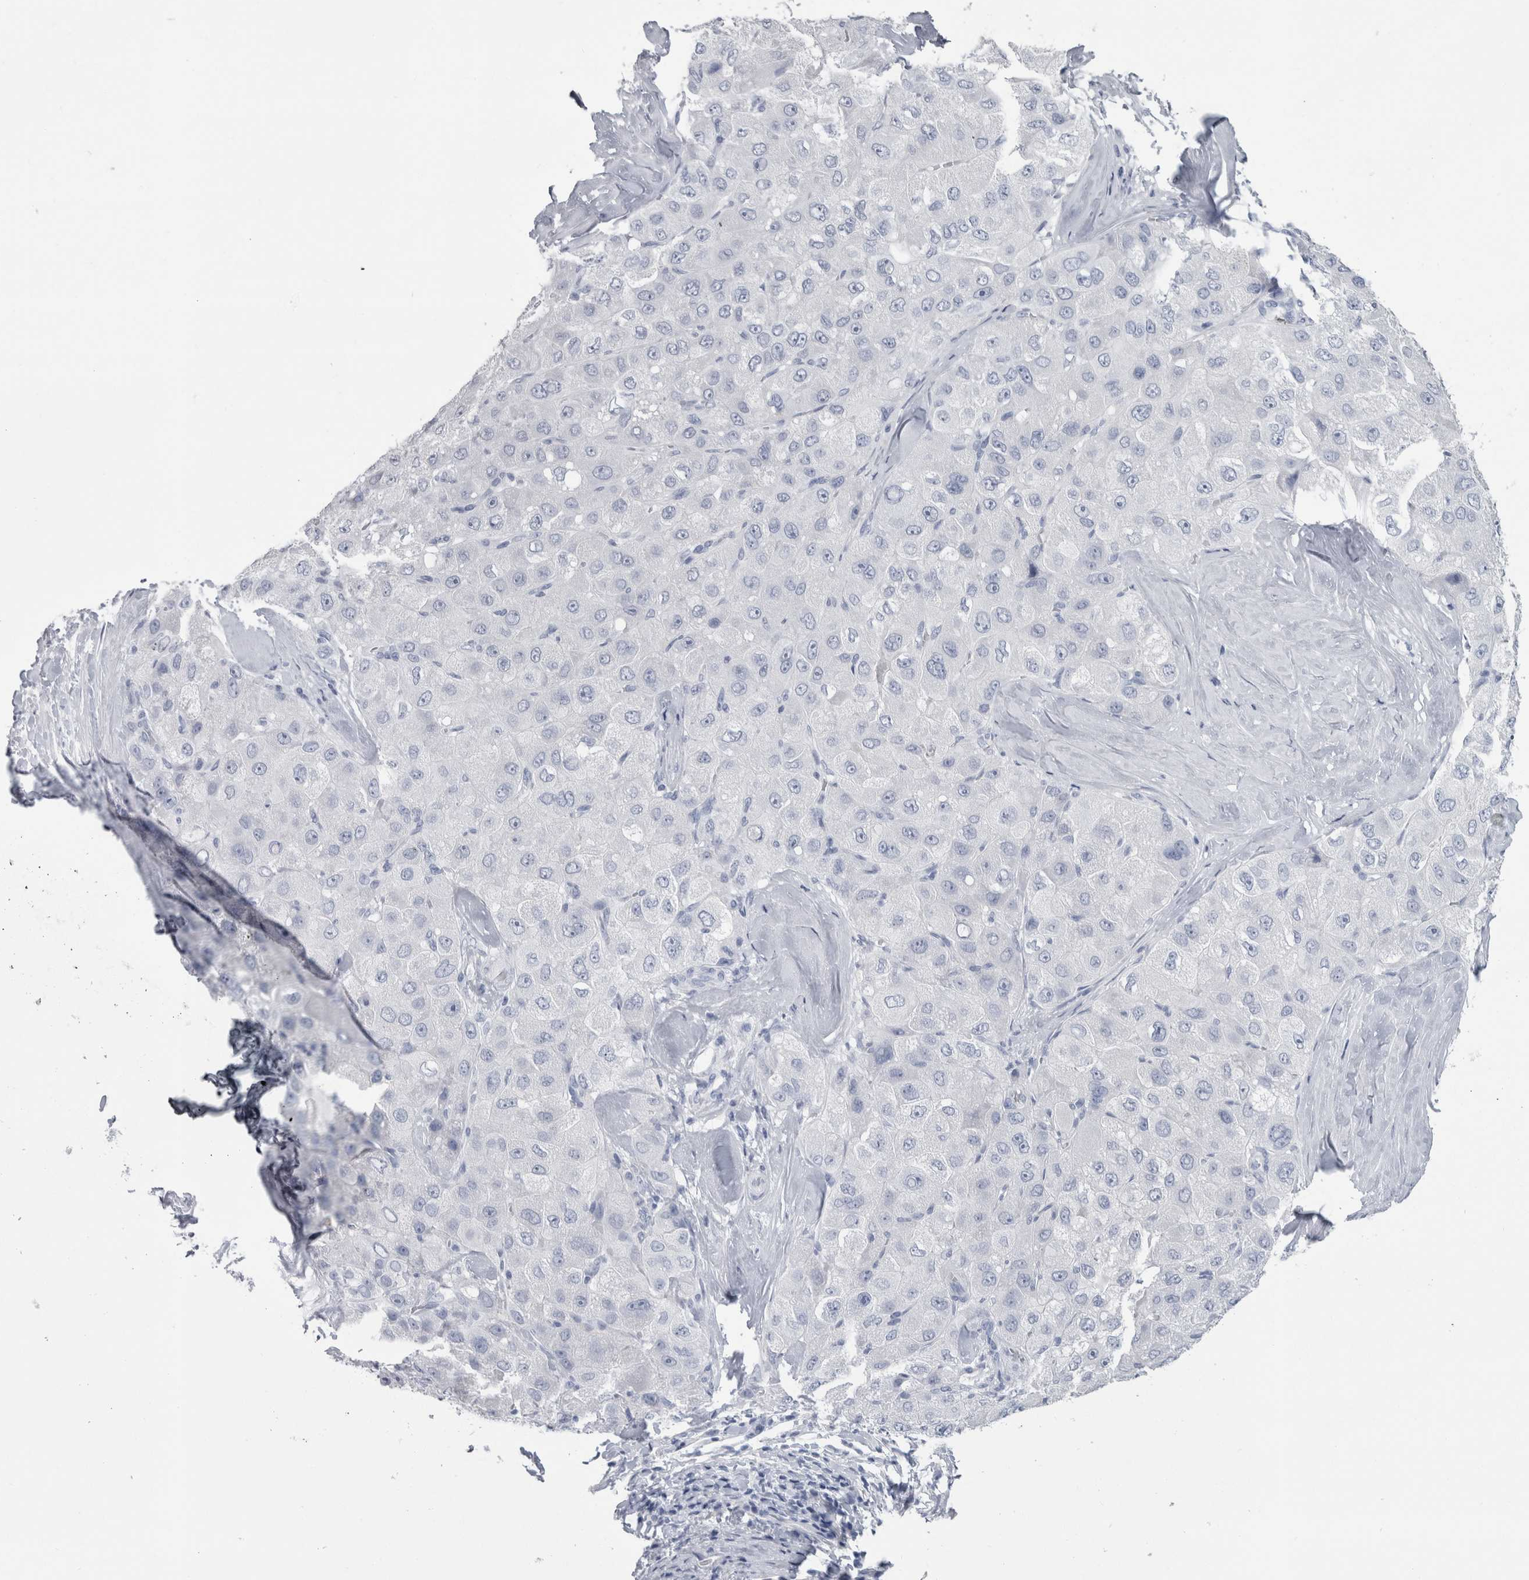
{"staining": {"intensity": "negative", "quantity": "none", "location": "none"}, "tissue": "liver cancer", "cell_type": "Tumor cells", "image_type": "cancer", "snomed": [{"axis": "morphology", "description": "Carcinoma, Hepatocellular, NOS"}, {"axis": "topography", "description": "Liver"}], "caption": "Tumor cells show no significant protein staining in hepatocellular carcinoma (liver).", "gene": "PTH", "patient": {"sex": "male", "age": 80}}